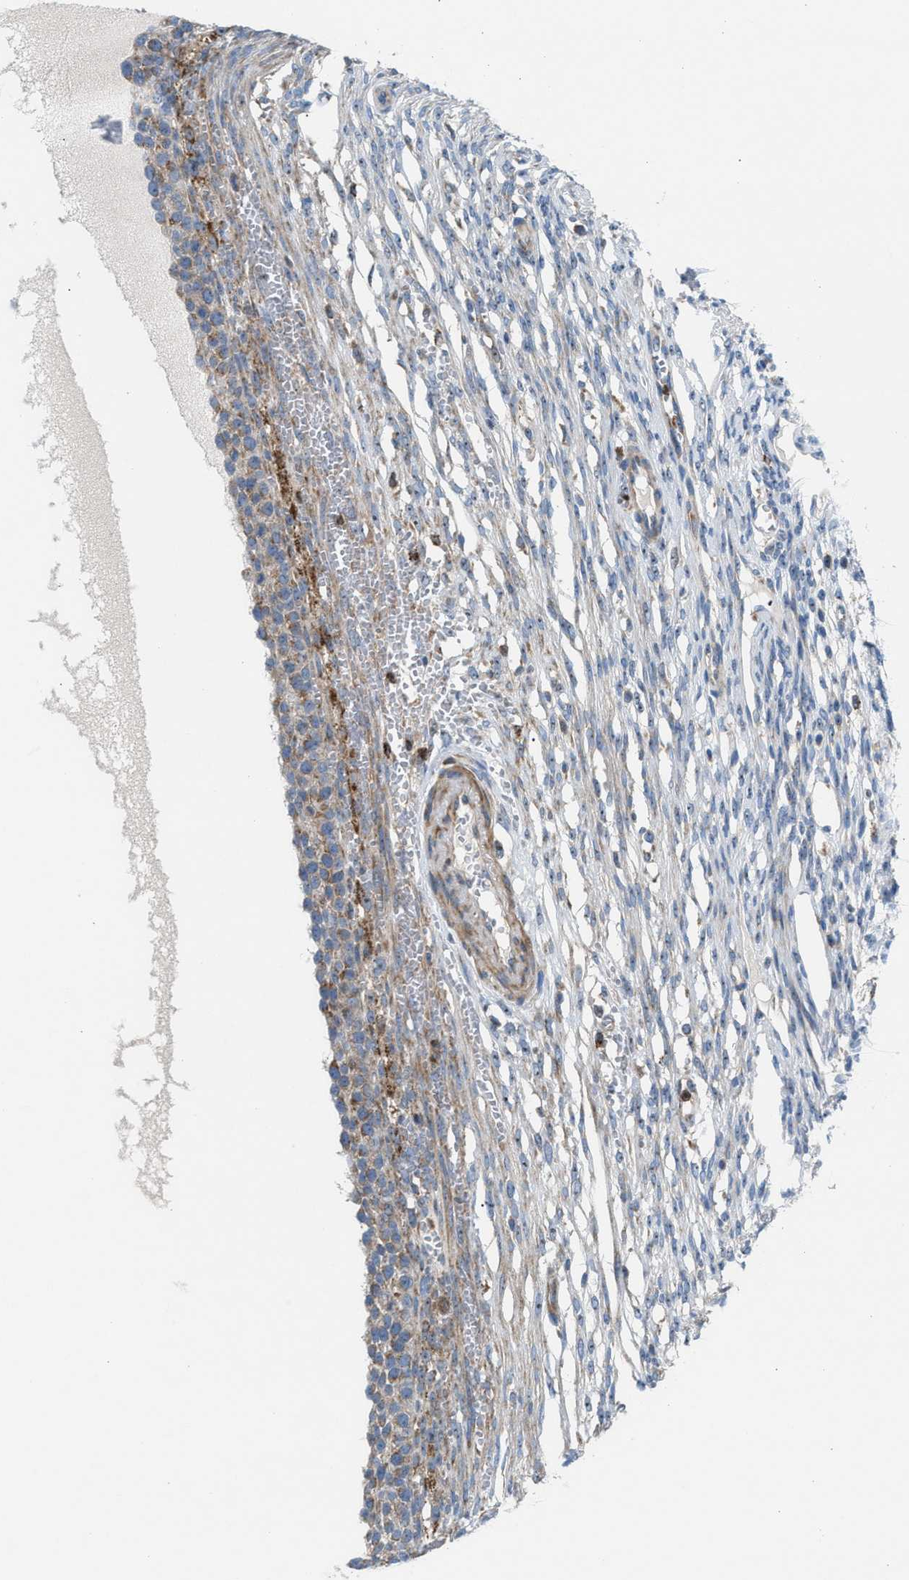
{"staining": {"intensity": "moderate", "quantity": "<25%", "location": "cytoplasmic/membranous"}, "tissue": "ovary", "cell_type": "Follicle cells", "image_type": "normal", "snomed": [{"axis": "morphology", "description": "Normal tissue, NOS"}, {"axis": "topography", "description": "Ovary"}], "caption": "Follicle cells demonstrate low levels of moderate cytoplasmic/membranous staining in approximately <25% of cells in benign human ovary. The protein is shown in brown color, while the nuclei are stained blue.", "gene": "TPH1", "patient": {"sex": "female", "age": 33}}